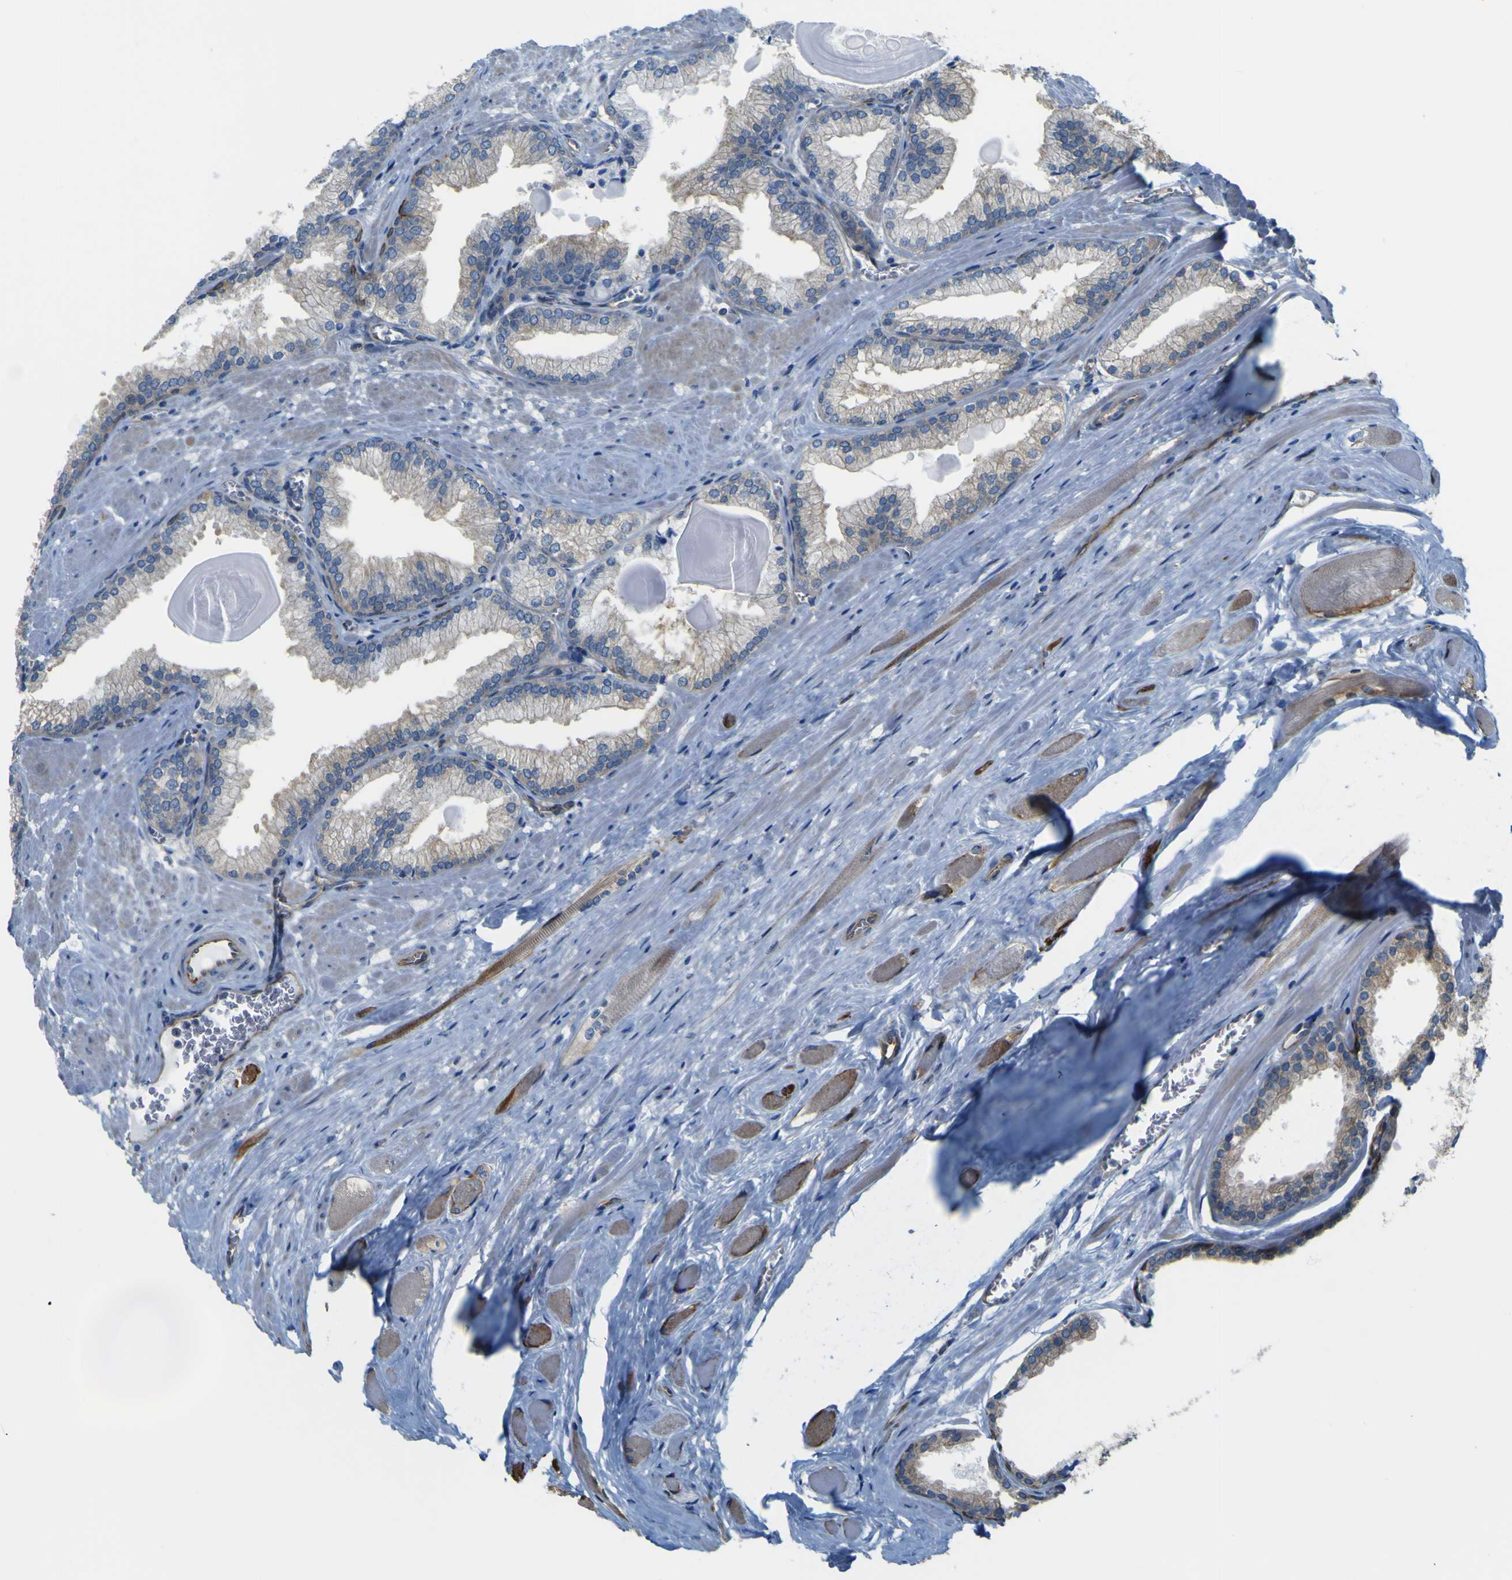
{"staining": {"intensity": "moderate", "quantity": "<25%", "location": "cytoplasmic/membranous"}, "tissue": "prostate cancer", "cell_type": "Tumor cells", "image_type": "cancer", "snomed": [{"axis": "morphology", "description": "Adenocarcinoma, Low grade"}, {"axis": "topography", "description": "Prostate"}], "caption": "Brown immunohistochemical staining in human low-grade adenocarcinoma (prostate) reveals moderate cytoplasmic/membranous staining in about <25% of tumor cells.", "gene": "JPH1", "patient": {"sex": "male", "age": 59}}